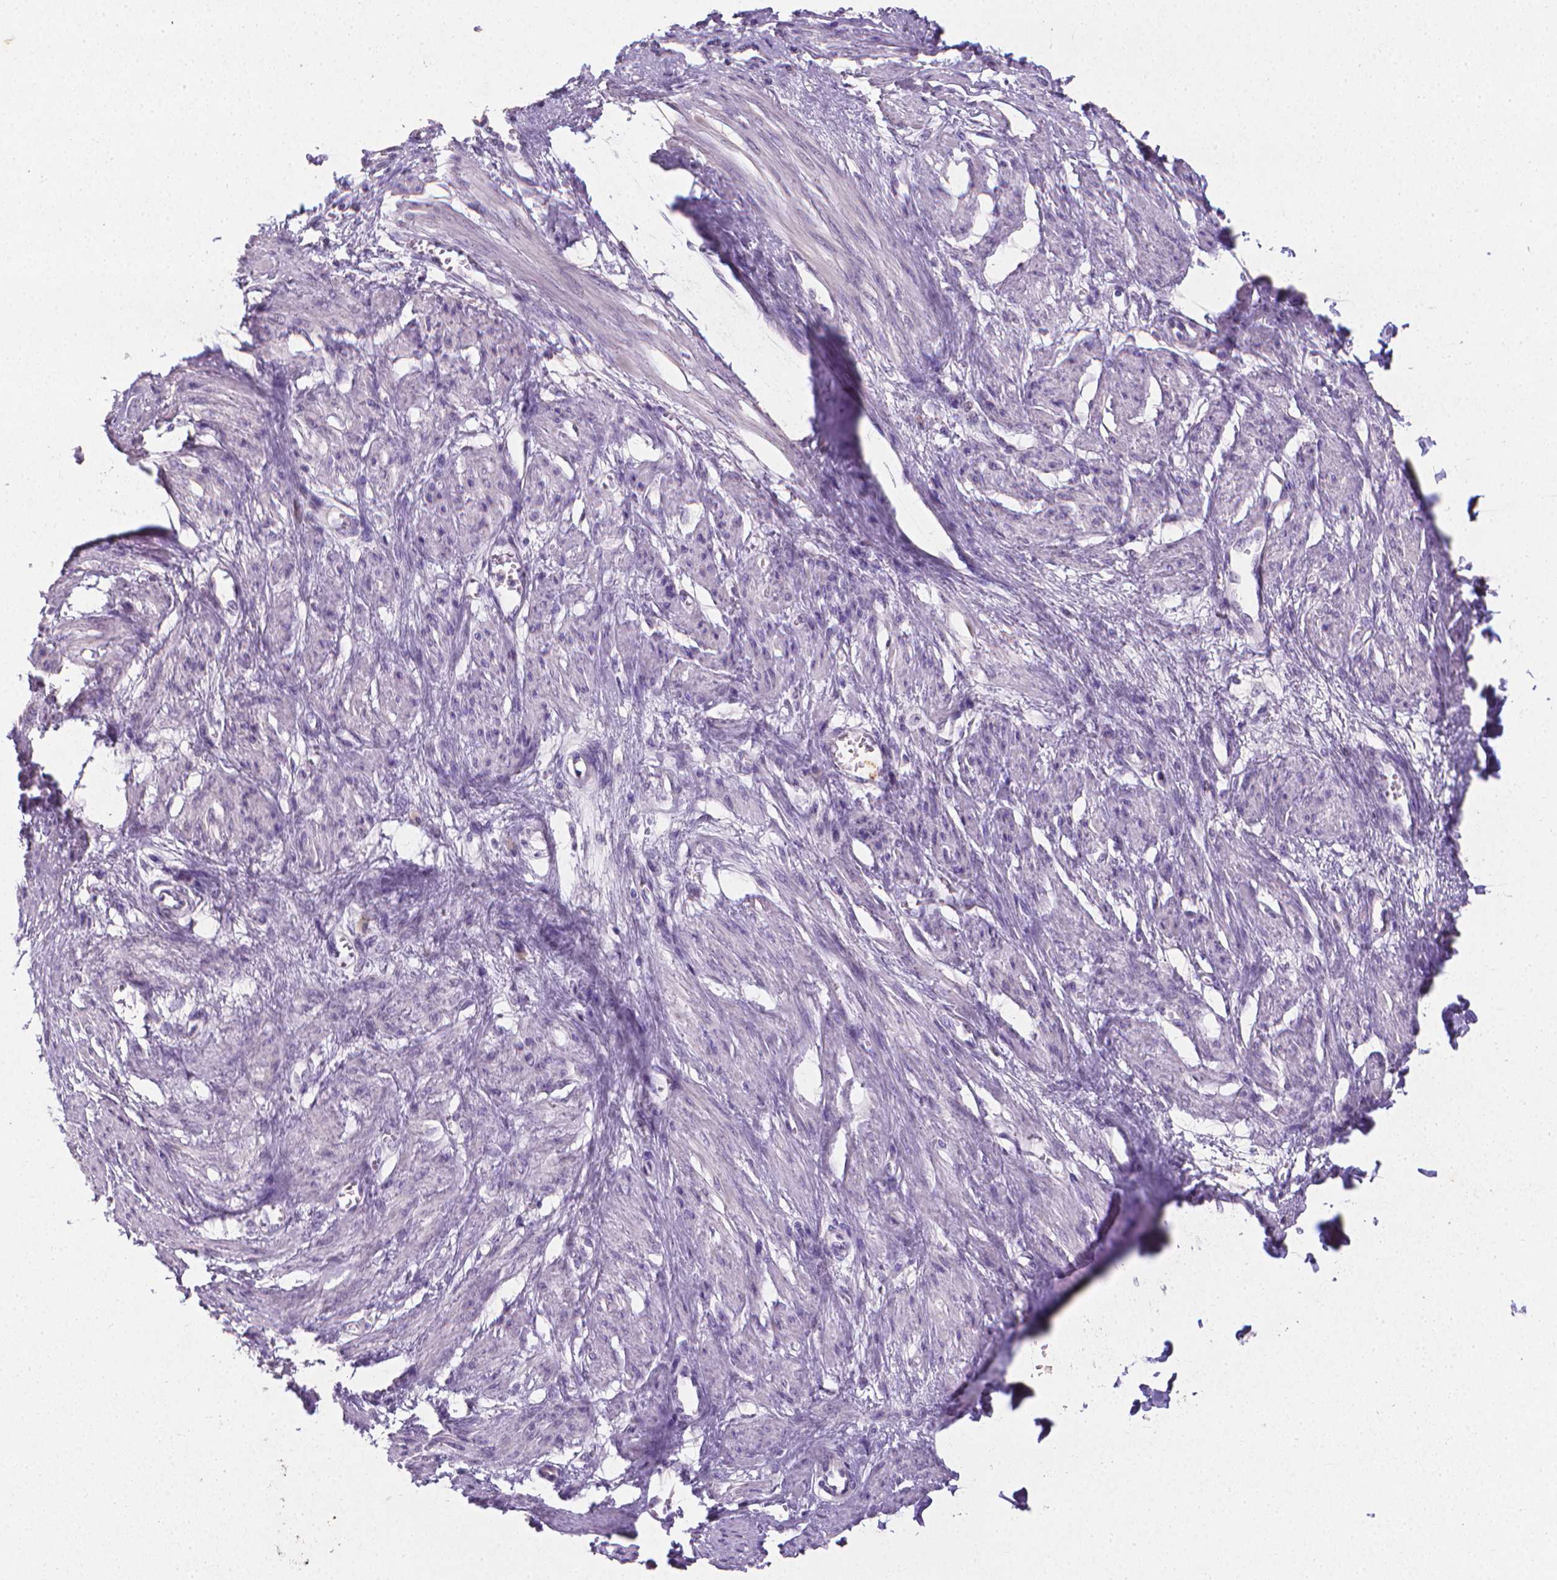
{"staining": {"intensity": "negative", "quantity": "none", "location": "none"}, "tissue": "smooth muscle", "cell_type": "Smooth muscle cells", "image_type": "normal", "snomed": [{"axis": "morphology", "description": "Normal tissue, NOS"}, {"axis": "topography", "description": "Smooth muscle"}, {"axis": "topography", "description": "Uterus"}], "caption": "DAB immunohistochemical staining of normal human smooth muscle demonstrates no significant staining in smooth muscle cells. The staining is performed using DAB brown chromogen with nuclei counter-stained in using hematoxylin.", "gene": "XPNPEP2", "patient": {"sex": "female", "age": 39}}